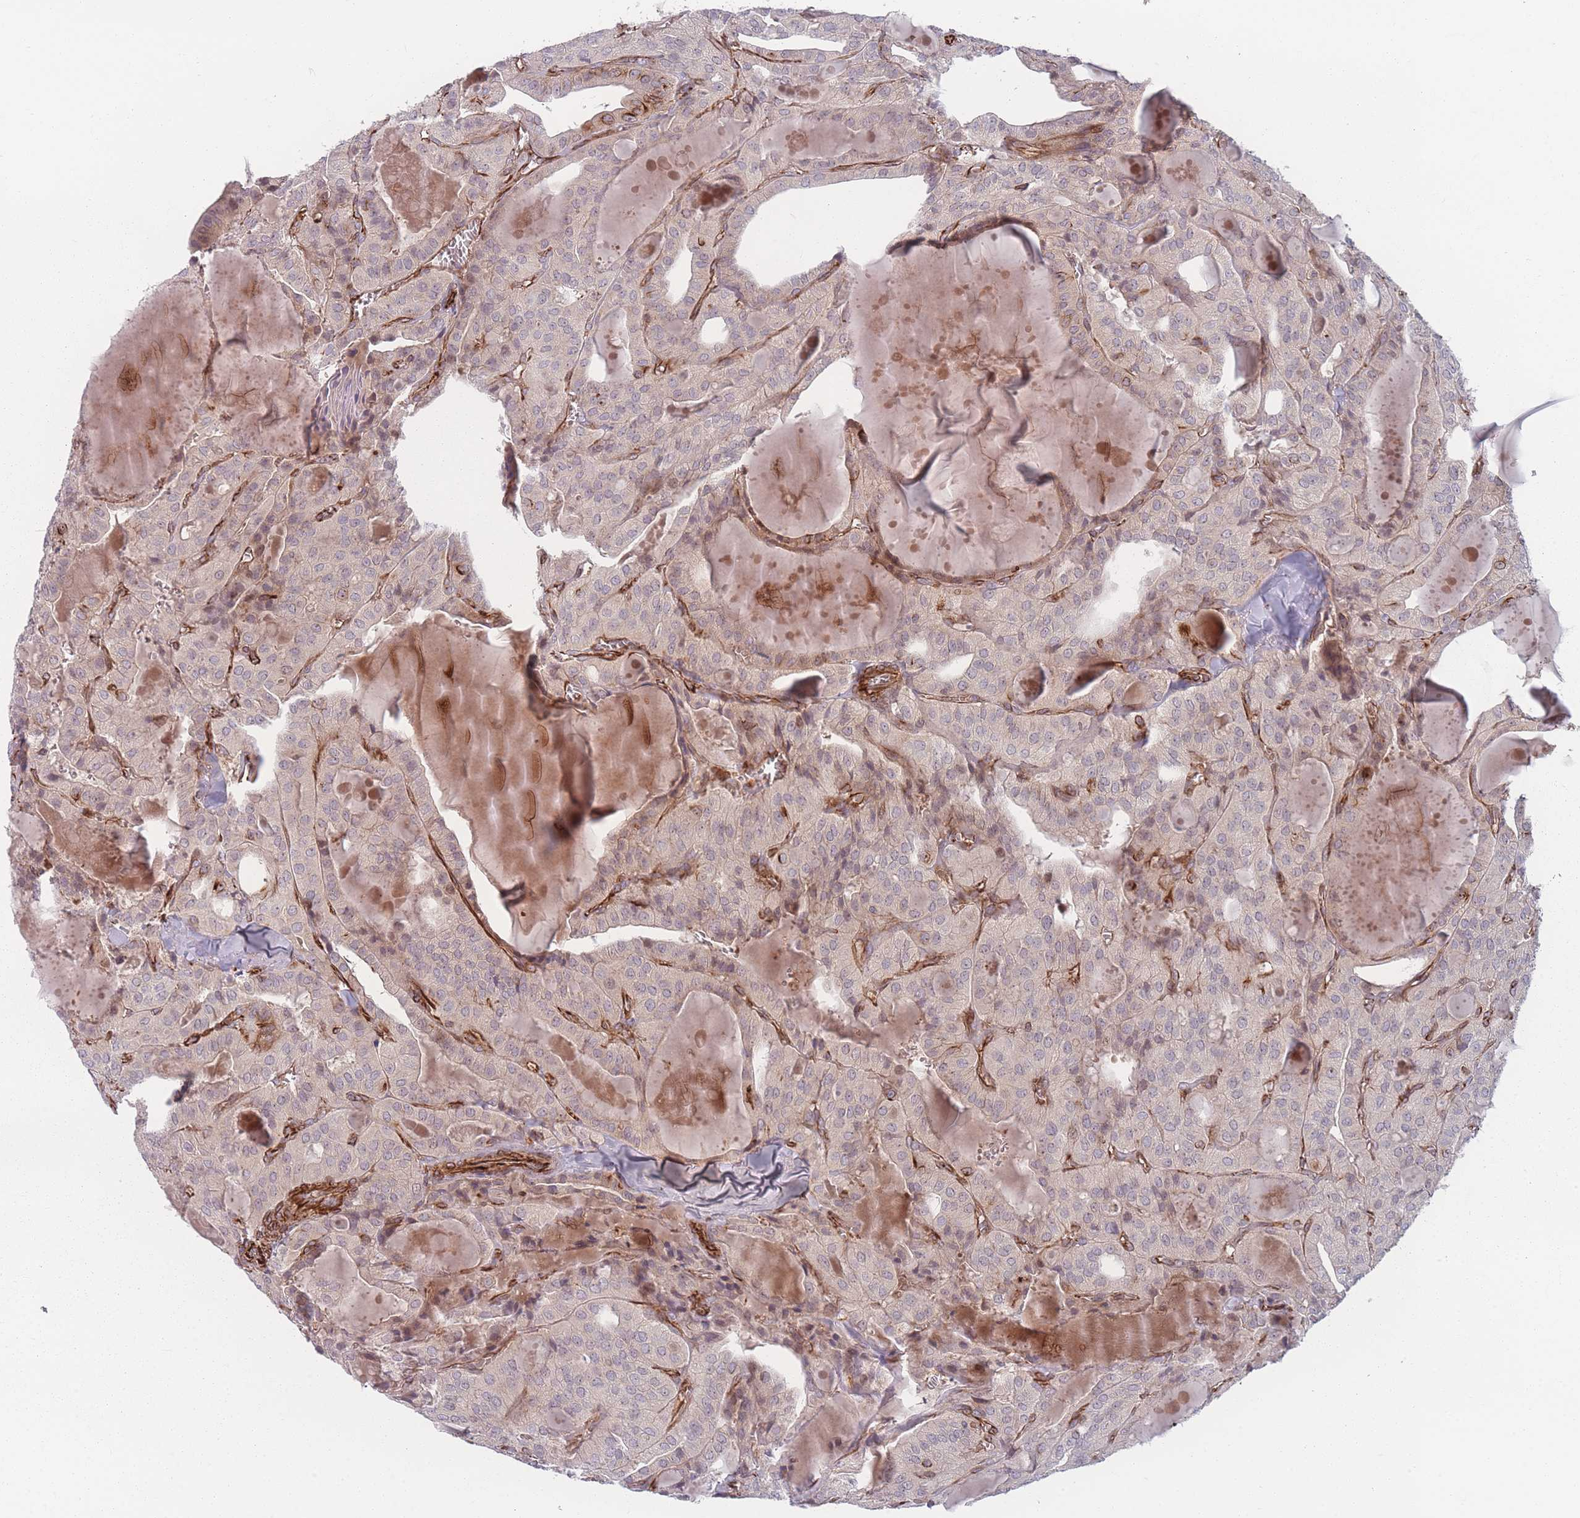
{"staining": {"intensity": "negative", "quantity": "none", "location": "none"}, "tissue": "thyroid cancer", "cell_type": "Tumor cells", "image_type": "cancer", "snomed": [{"axis": "morphology", "description": "Papillary adenocarcinoma, NOS"}, {"axis": "topography", "description": "Thyroid gland"}], "caption": "Human thyroid cancer (papillary adenocarcinoma) stained for a protein using immunohistochemistry demonstrates no expression in tumor cells.", "gene": "EEF1AKMT2", "patient": {"sex": "male", "age": 52}}